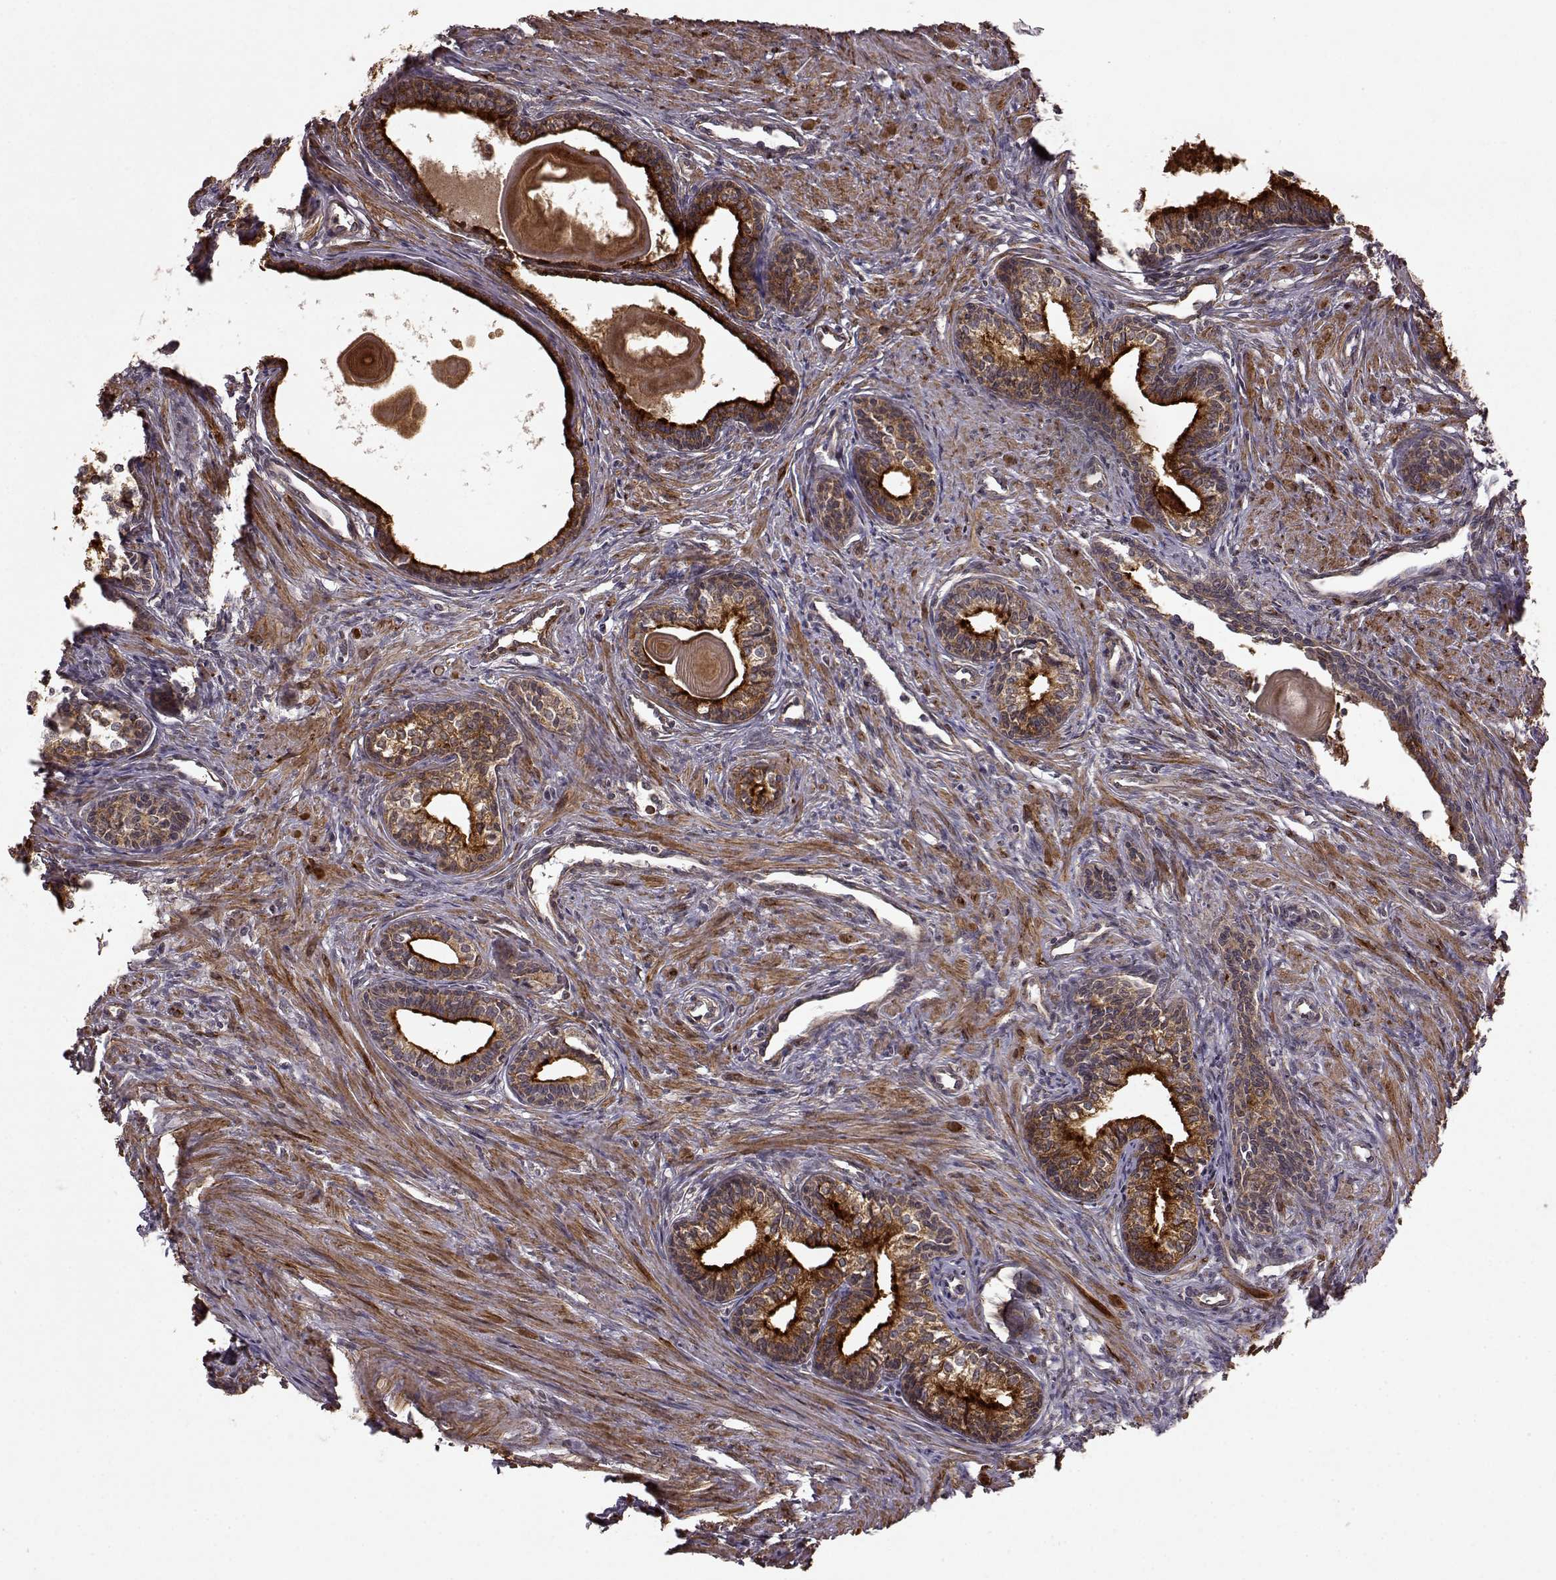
{"staining": {"intensity": "strong", "quantity": "25%-75%", "location": "cytoplasmic/membranous"}, "tissue": "prostate", "cell_type": "Glandular cells", "image_type": "normal", "snomed": [{"axis": "morphology", "description": "Normal tissue, NOS"}, {"axis": "topography", "description": "Prostate"}], "caption": "DAB immunohistochemical staining of benign human prostate demonstrates strong cytoplasmic/membranous protein expression in about 25%-75% of glandular cells.", "gene": "FSTL1", "patient": {"sex": "male", "age": 60}}